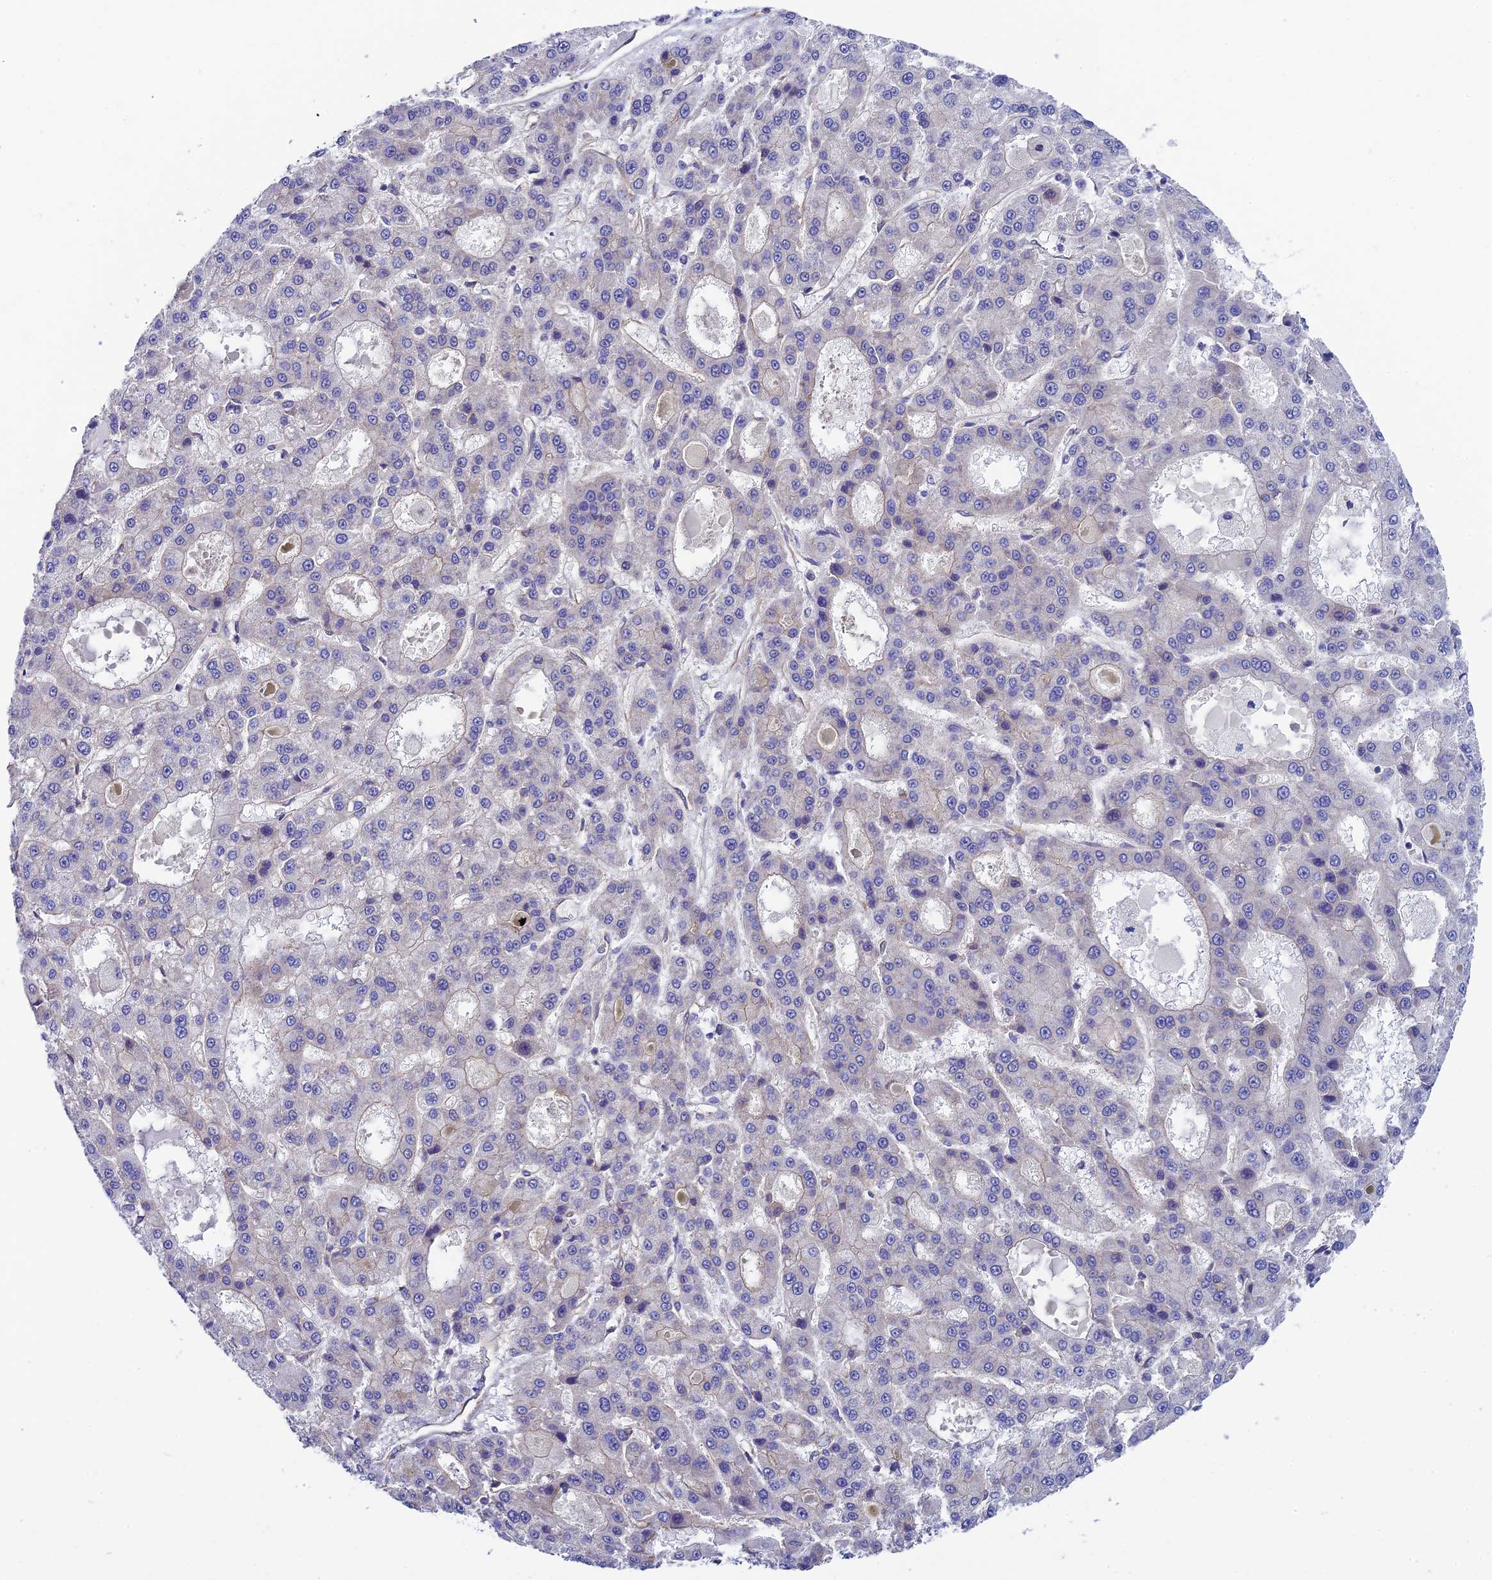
{"staining": {"intensity": "negative", "quantity": "none", "location": "none"}, "tissue": "liver cancer", "cell_type": "Tumor cells", "image_type": "cancer", "snomed": [{"axis": "morphology", "description": "Carcinoma, Hepatocellular, NOS"}, {"axis": "topography", "description": "Liver"}], "caption": "Liver cancer (hepatocellular carcinoma) stained for a protein using immunohistochemistry displays no expression tumor cells.", "gene": "PPFIA3", "patient": {"sex": "male", "age": 70}}